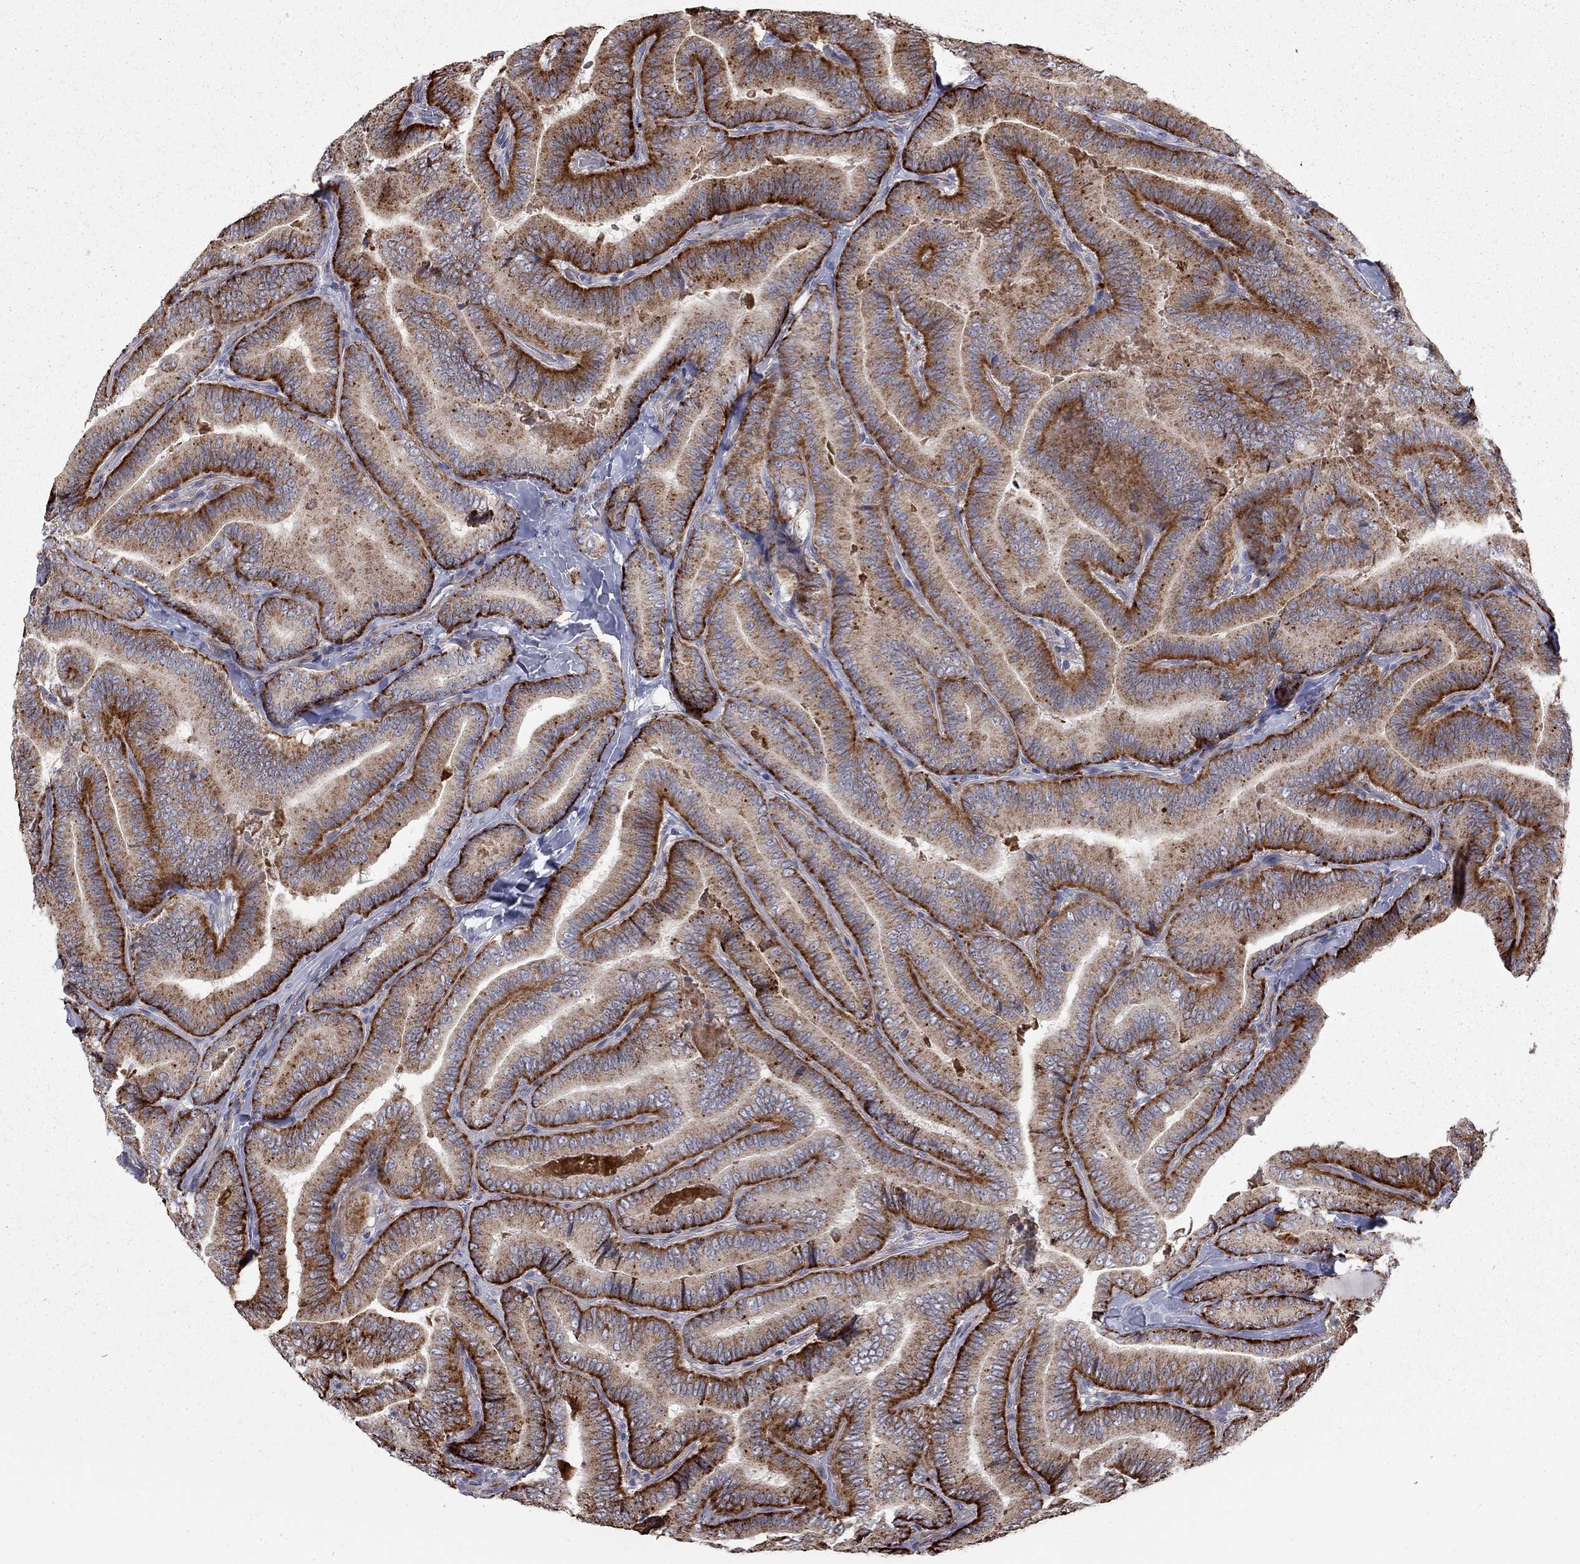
{"staining": {"intensity": "strong", "quantity": "25%-75%", "location": "cytoplasmic/membranous"}, "tissue": "thyroid cancer", "cell_type": "Tumor cells", "image_type": "cancer", "snomed": [{"axis": "morphology", "description": "Papillary adenocarcinoma, NOS"}, {"axis": "topography", "description": "Thyroid gland"}], "caption": "A photomicrograph showing strong cytoplasmic/membranous staining in approximately 25%-75% of tumor cells in thyroid cancer (papillary adenocarcinoma), as visualized by brown immunohistochemical staining.", "gene": "KANSL1L", "patient": {"sex": "male", "age": 61}}